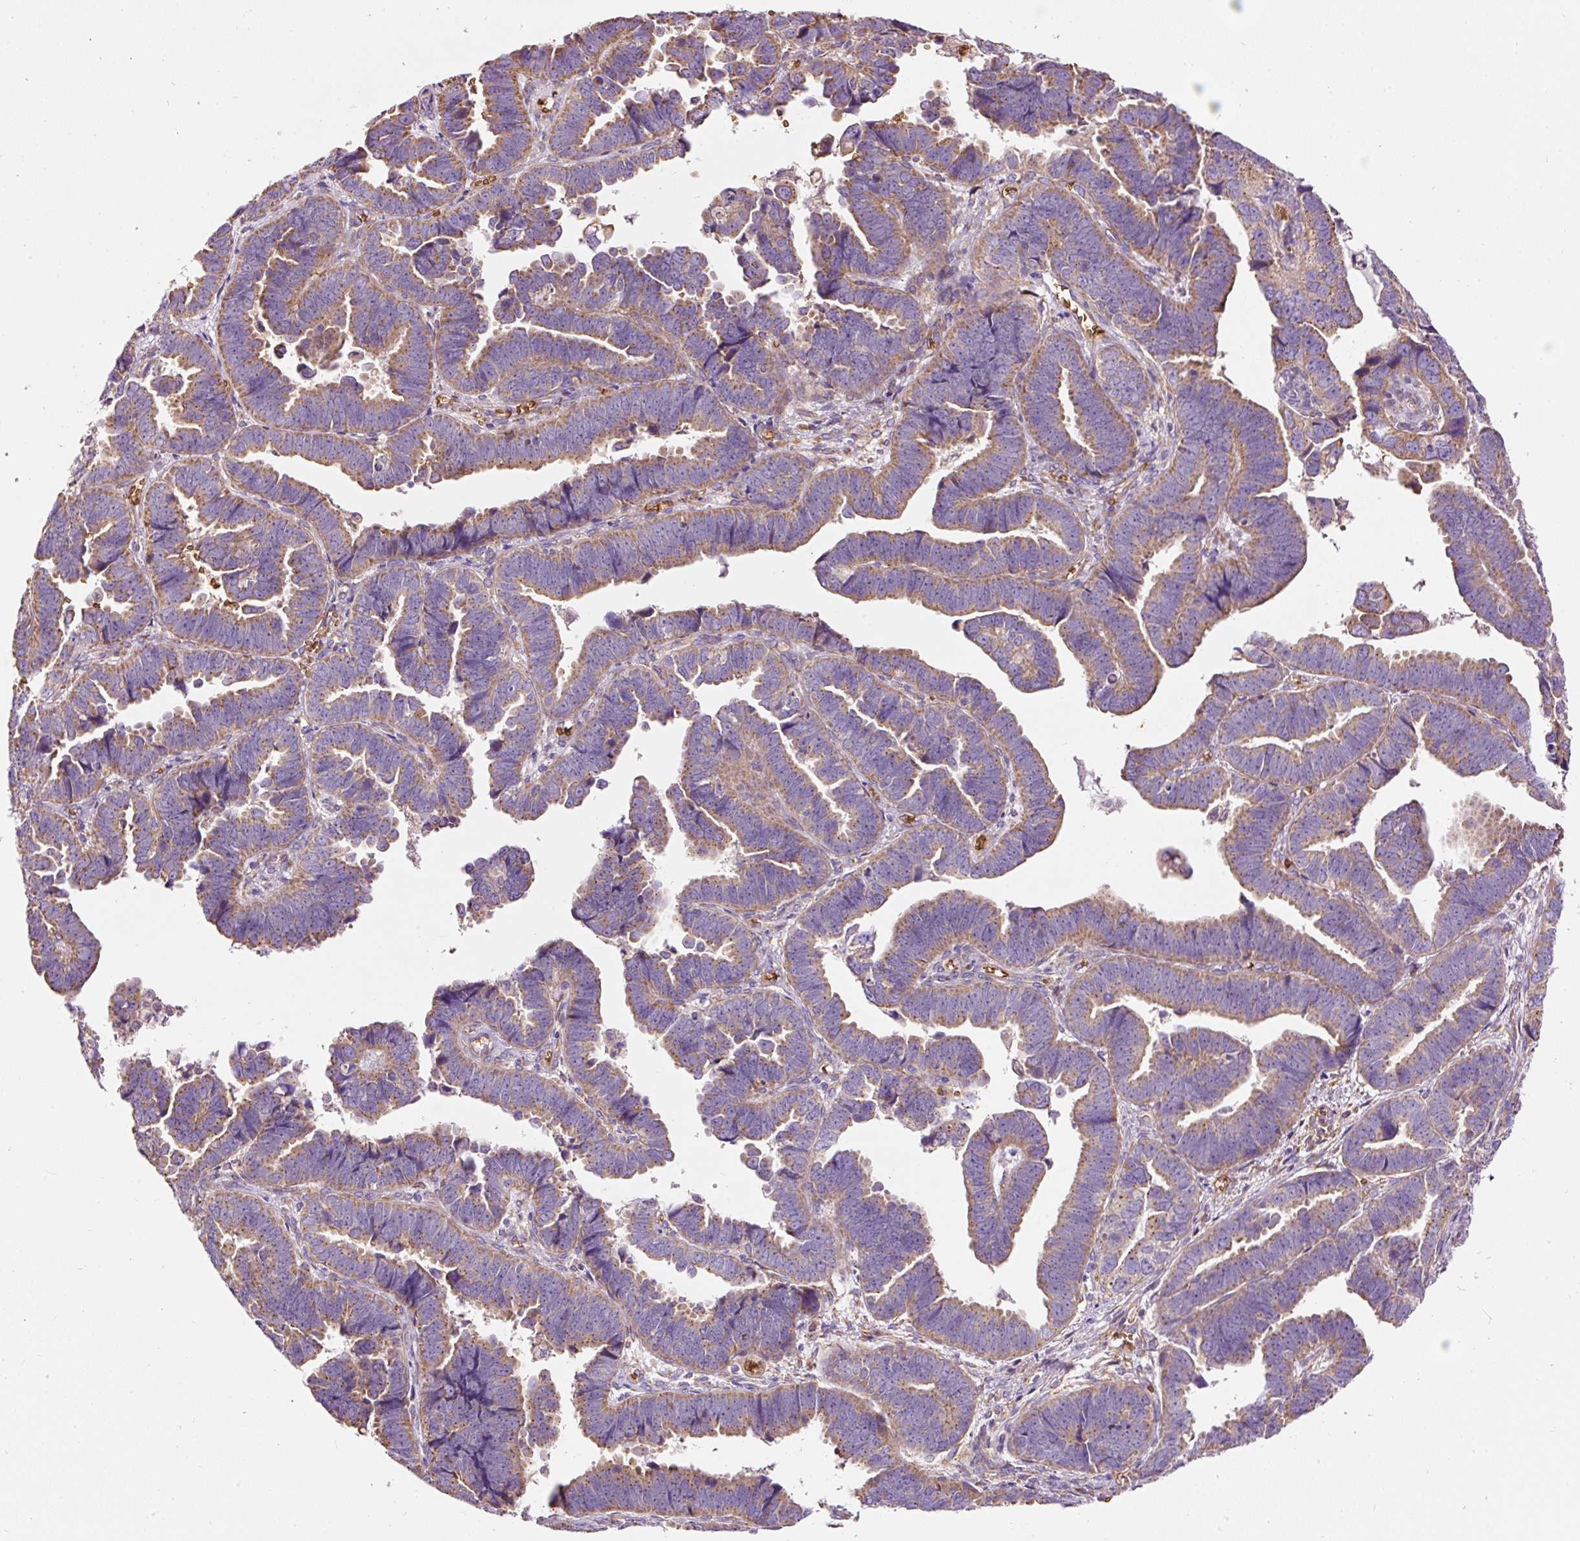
{"staining": {"intensity": "moderate", "quantity": ">75%", "location": "cytoplasmic/membranous"}, "tissue": "endometrial cancer", "cell_type": "Tumor cells", "image_type": "cancer", "snomed": [{"axis": "morphology", "description": "Adenocarcinoma, NOS"}, {"axis": "topography", "description": "Endometrium"}], "caption": "Immunohistochemistry staining of endometrial cancer, which shows medium levels of moderate cytoplasmic/membranous staining in approximately >75% of tumor cells indicating moderate cytoplasmic/membranous protein positivity. The staining was performed using DAB (3,3'-diaminobenzidine) (brown) for protein detection and nuclei were counterstained in hematoxylin (blue).", "gene": "PRRC2A", "patient": {"sex": "female", "age": 75}}